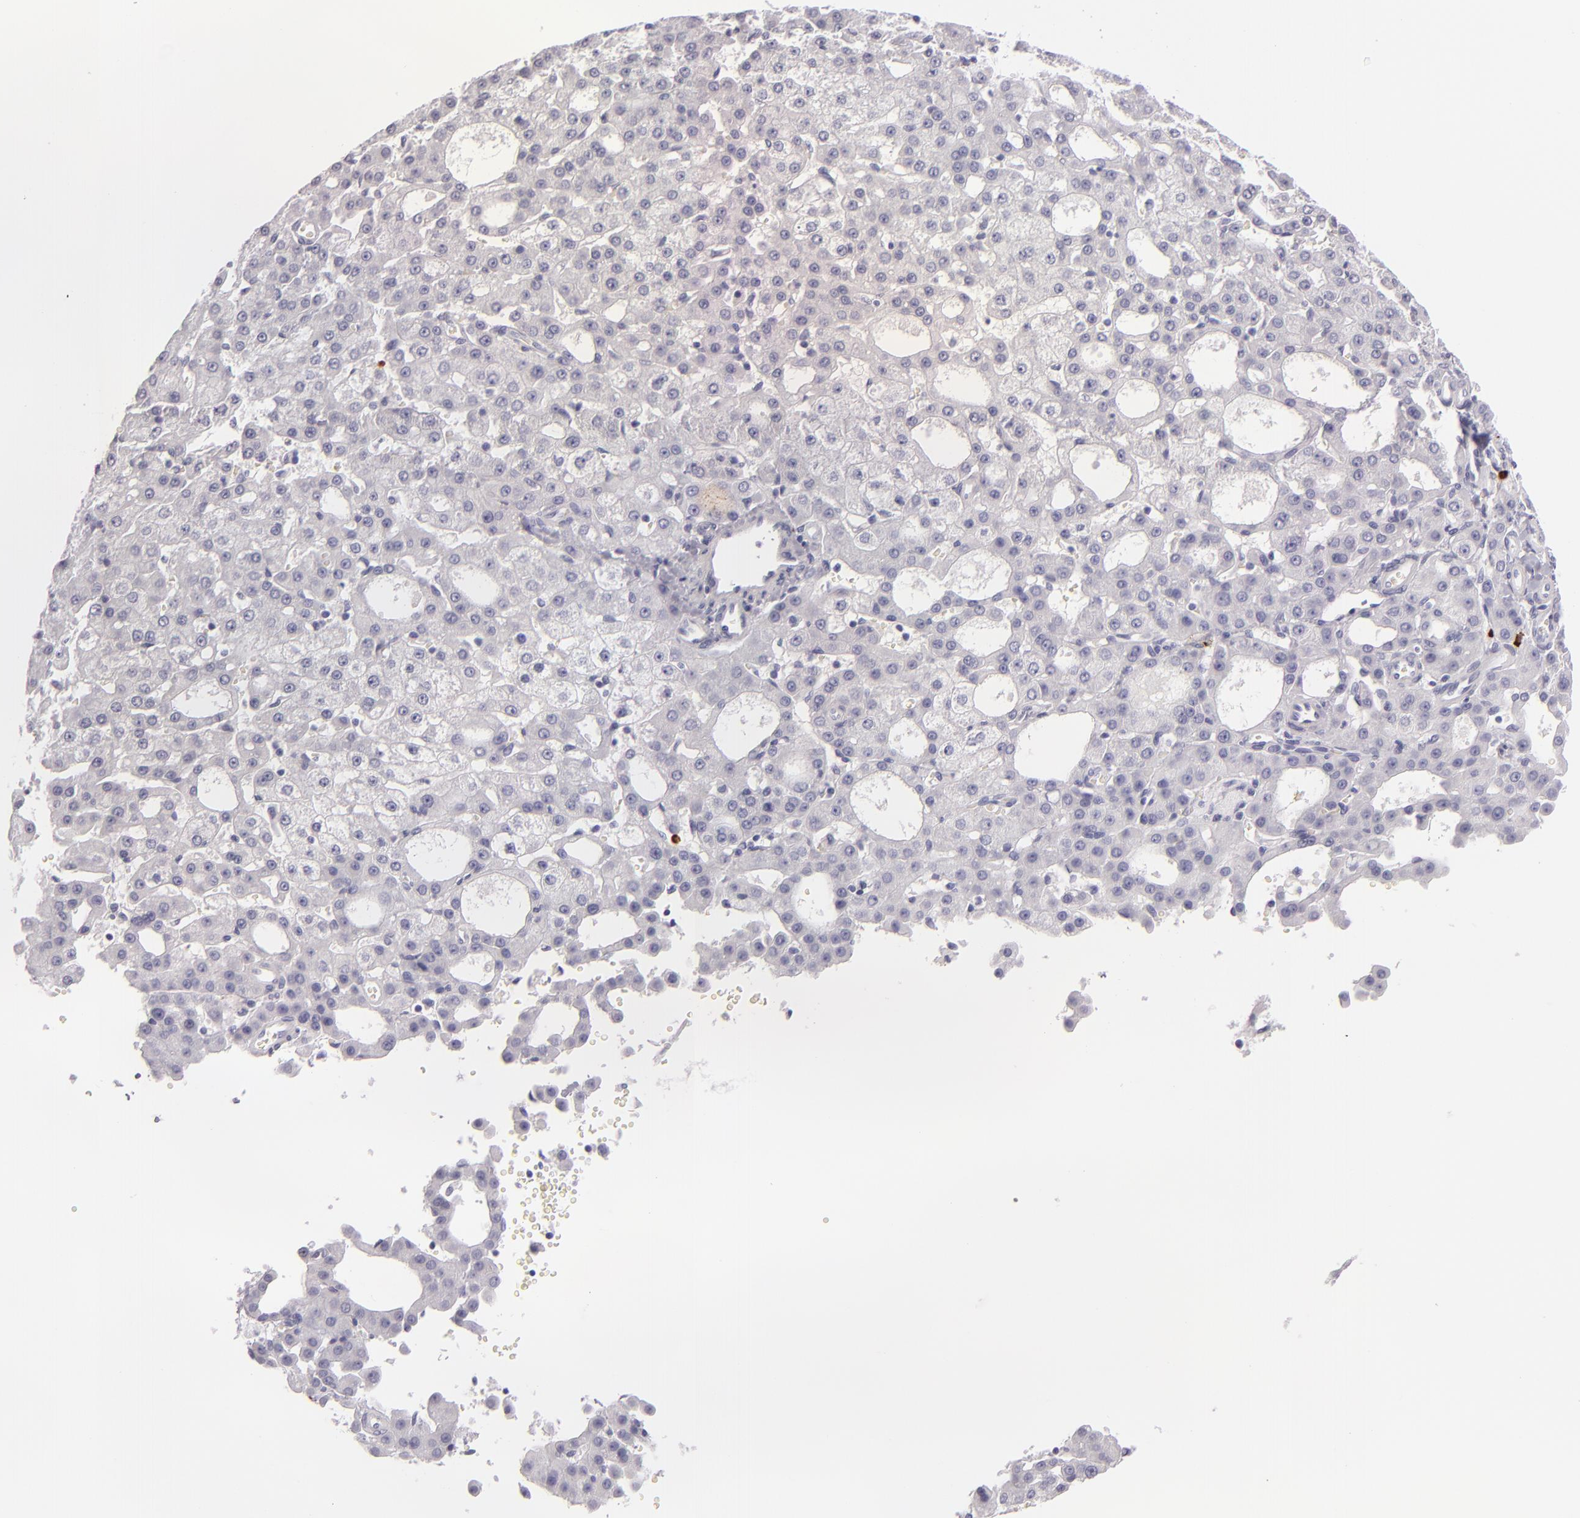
{"staining": {"intensity": "negative", "quantity": "none", "location": "none"}, "tissue": "liver cancer", "cell_type": "Tumor cells", "image_type": "cancer", "snomed": [{"axis": "morphology", "description": "Carcinoma, Hepatocellular, NOS"}, {"axis": "topography", "description": "Liver"}], "caption": "This is a image of immunohistochemistry (IHC) staining of liver hepatocellular carcinoma, which shows no expression in tumor cells.", "gene": "TPSD1", "patient": {"sex": "male", "age": 47}}